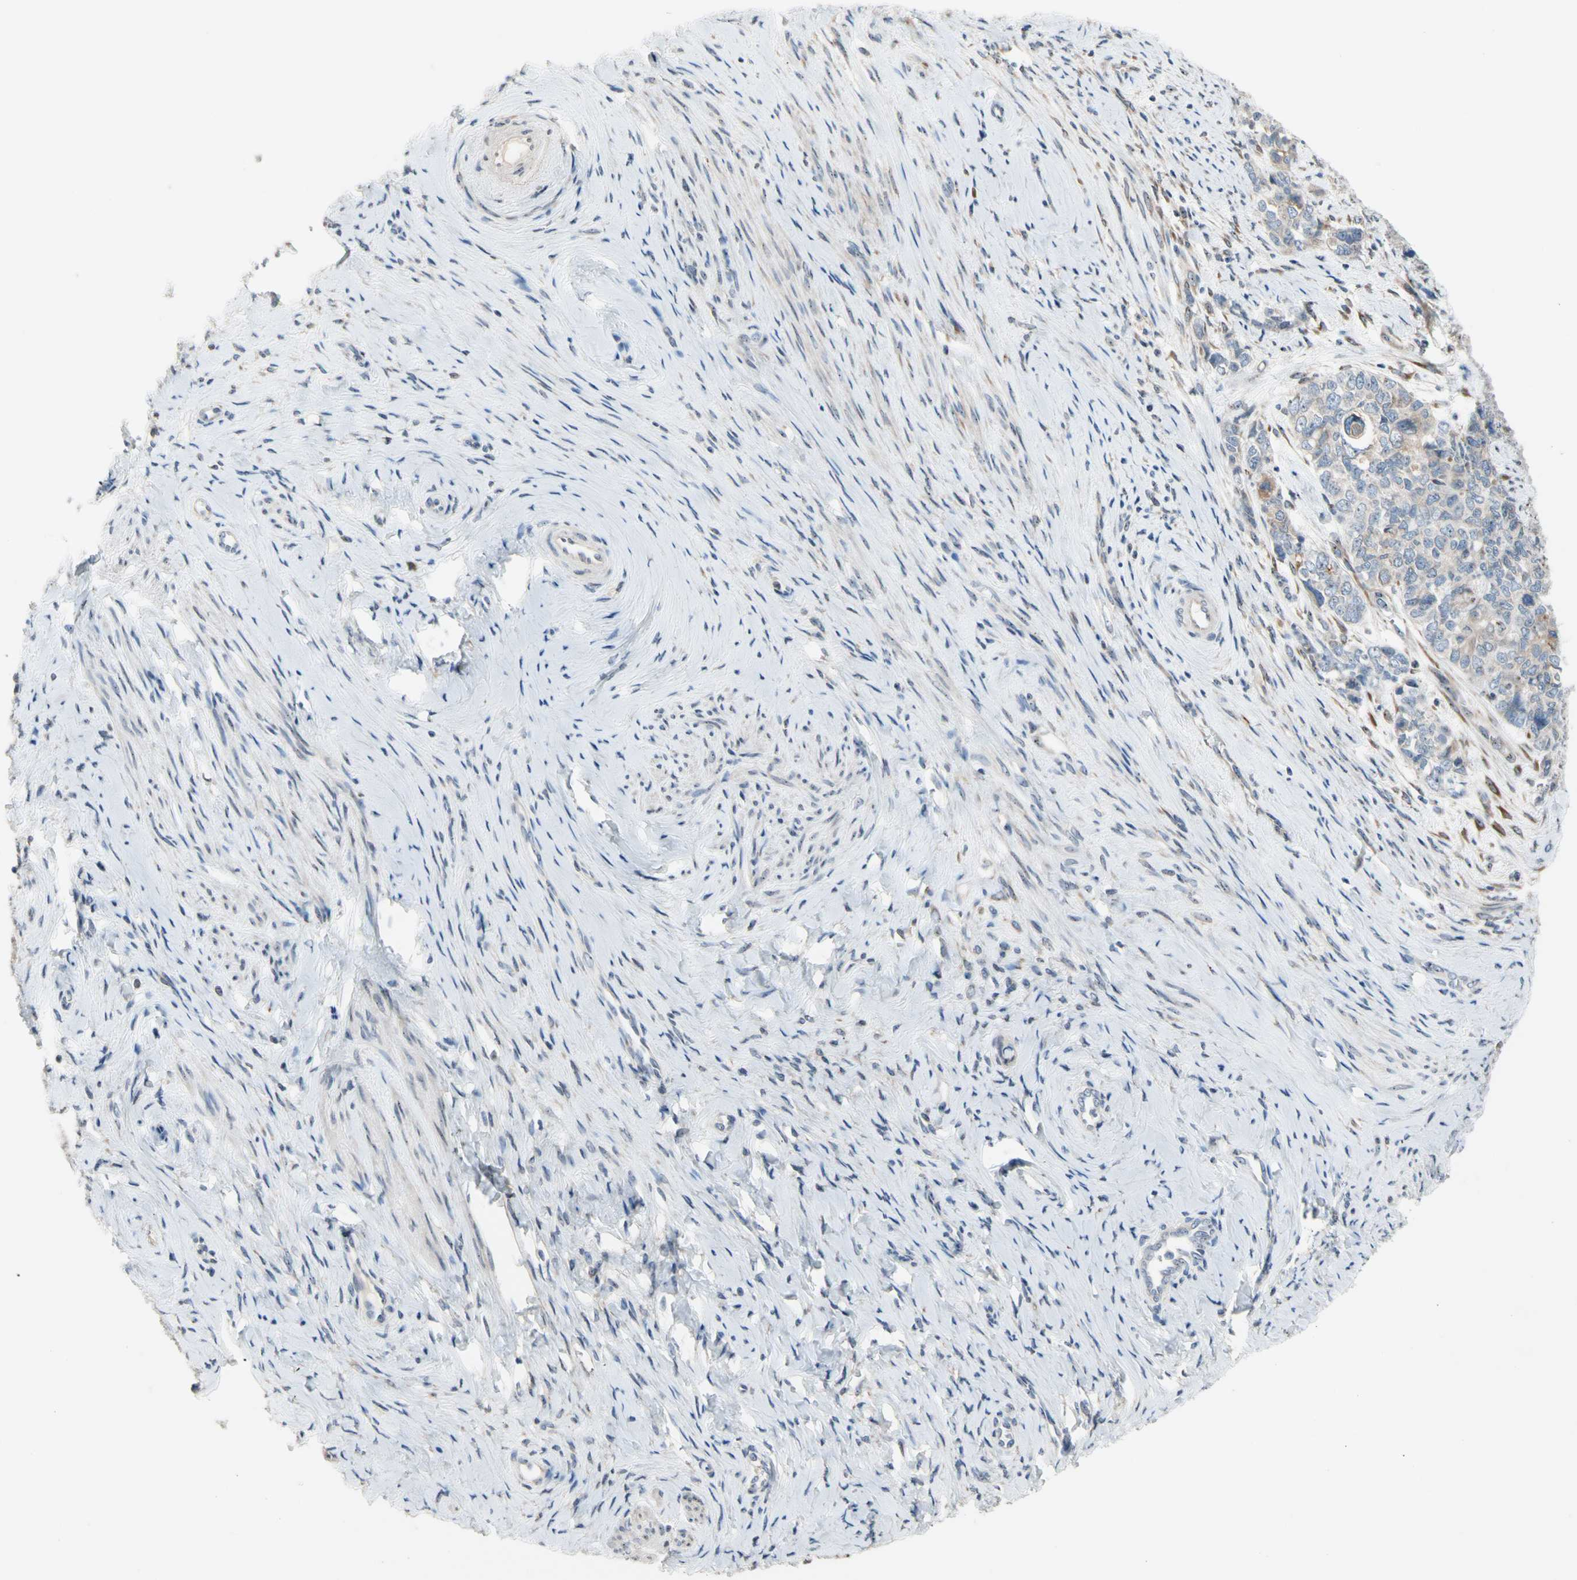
{"staining": {"intensity": "weak", "quantity": ">75%", "location": "cytoplasmic/membranous"}, "tissue": "cervical cancer", "cell_type": "Tumor cells", "image_type": "cancer", "snomed": [{"axis": "morphology", "description": "Squamous cell carcinoma, NOS"}, {"axis": "topography", "description": "Cervix"}], "caption": "This image demonstrates IHC staining of cervical squamous cell carcinoma, with low weak cytoplasmic/membranous positivity in about >75% of tumor cells.", "gene": "TMED7", "patient": {"sex": "female", "age": 63}}